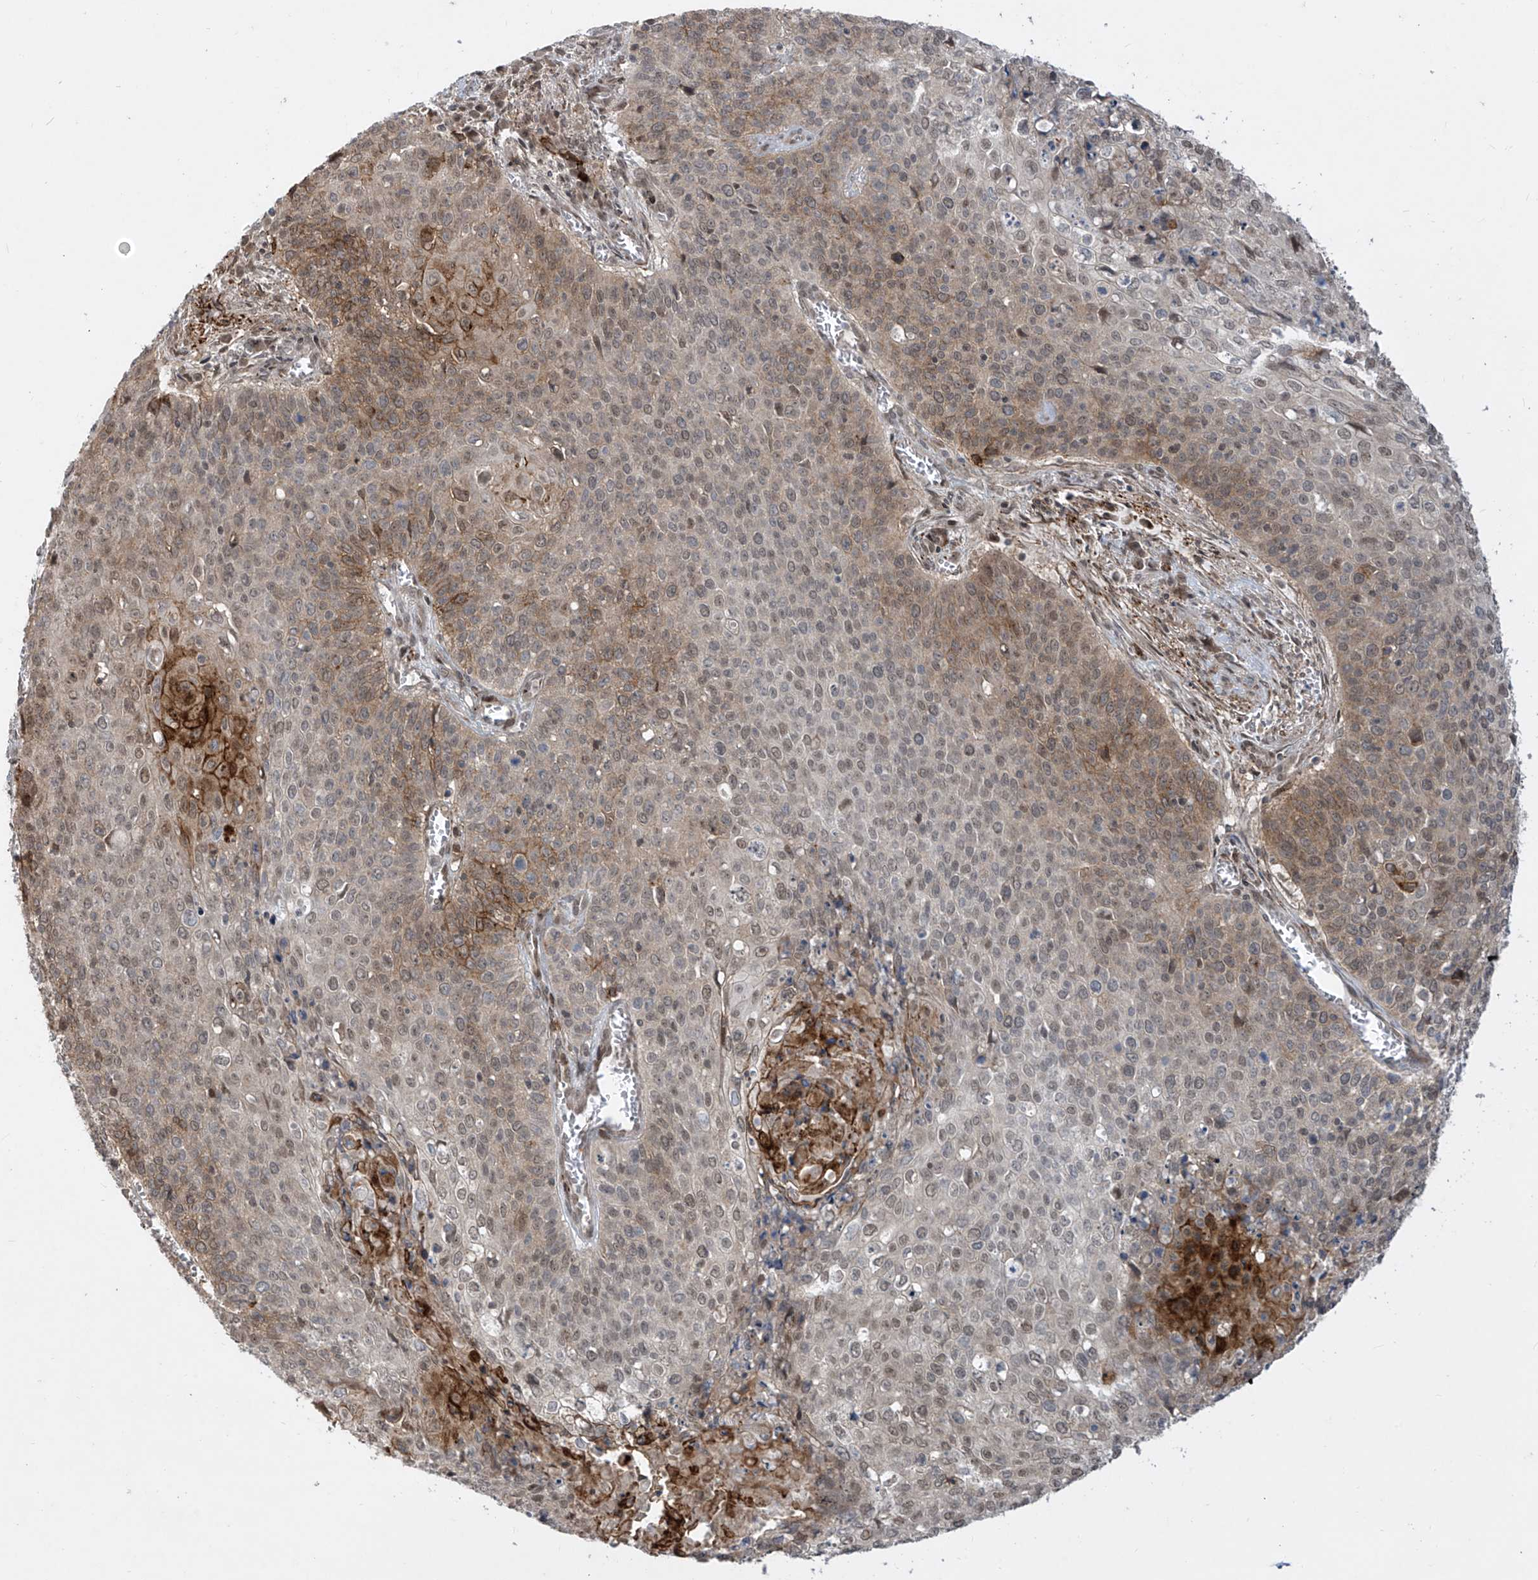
{"staining": {"intensity": "moderate", "quantity": "25%-75%", "location": "cytoplasmic/membranous,nuclear"}, "tissue": "cervical cancer", "cell_type": "Tumor cells", "image_type": "cancer", "snomed": [{"axis": "morphology", "description": "Squamous cell carcinoma, NOS"}, {"axis": "topography", "description": "Cervix"}], "caption": "A brown stain highlights moderate cytoplasmic/membranous and nuclear expression of a protein in cervical cancer (squamous cell carcinoma) tumor cells.", "gene": "LAGE3", "patient": {"sex": "female", "age": 39}}